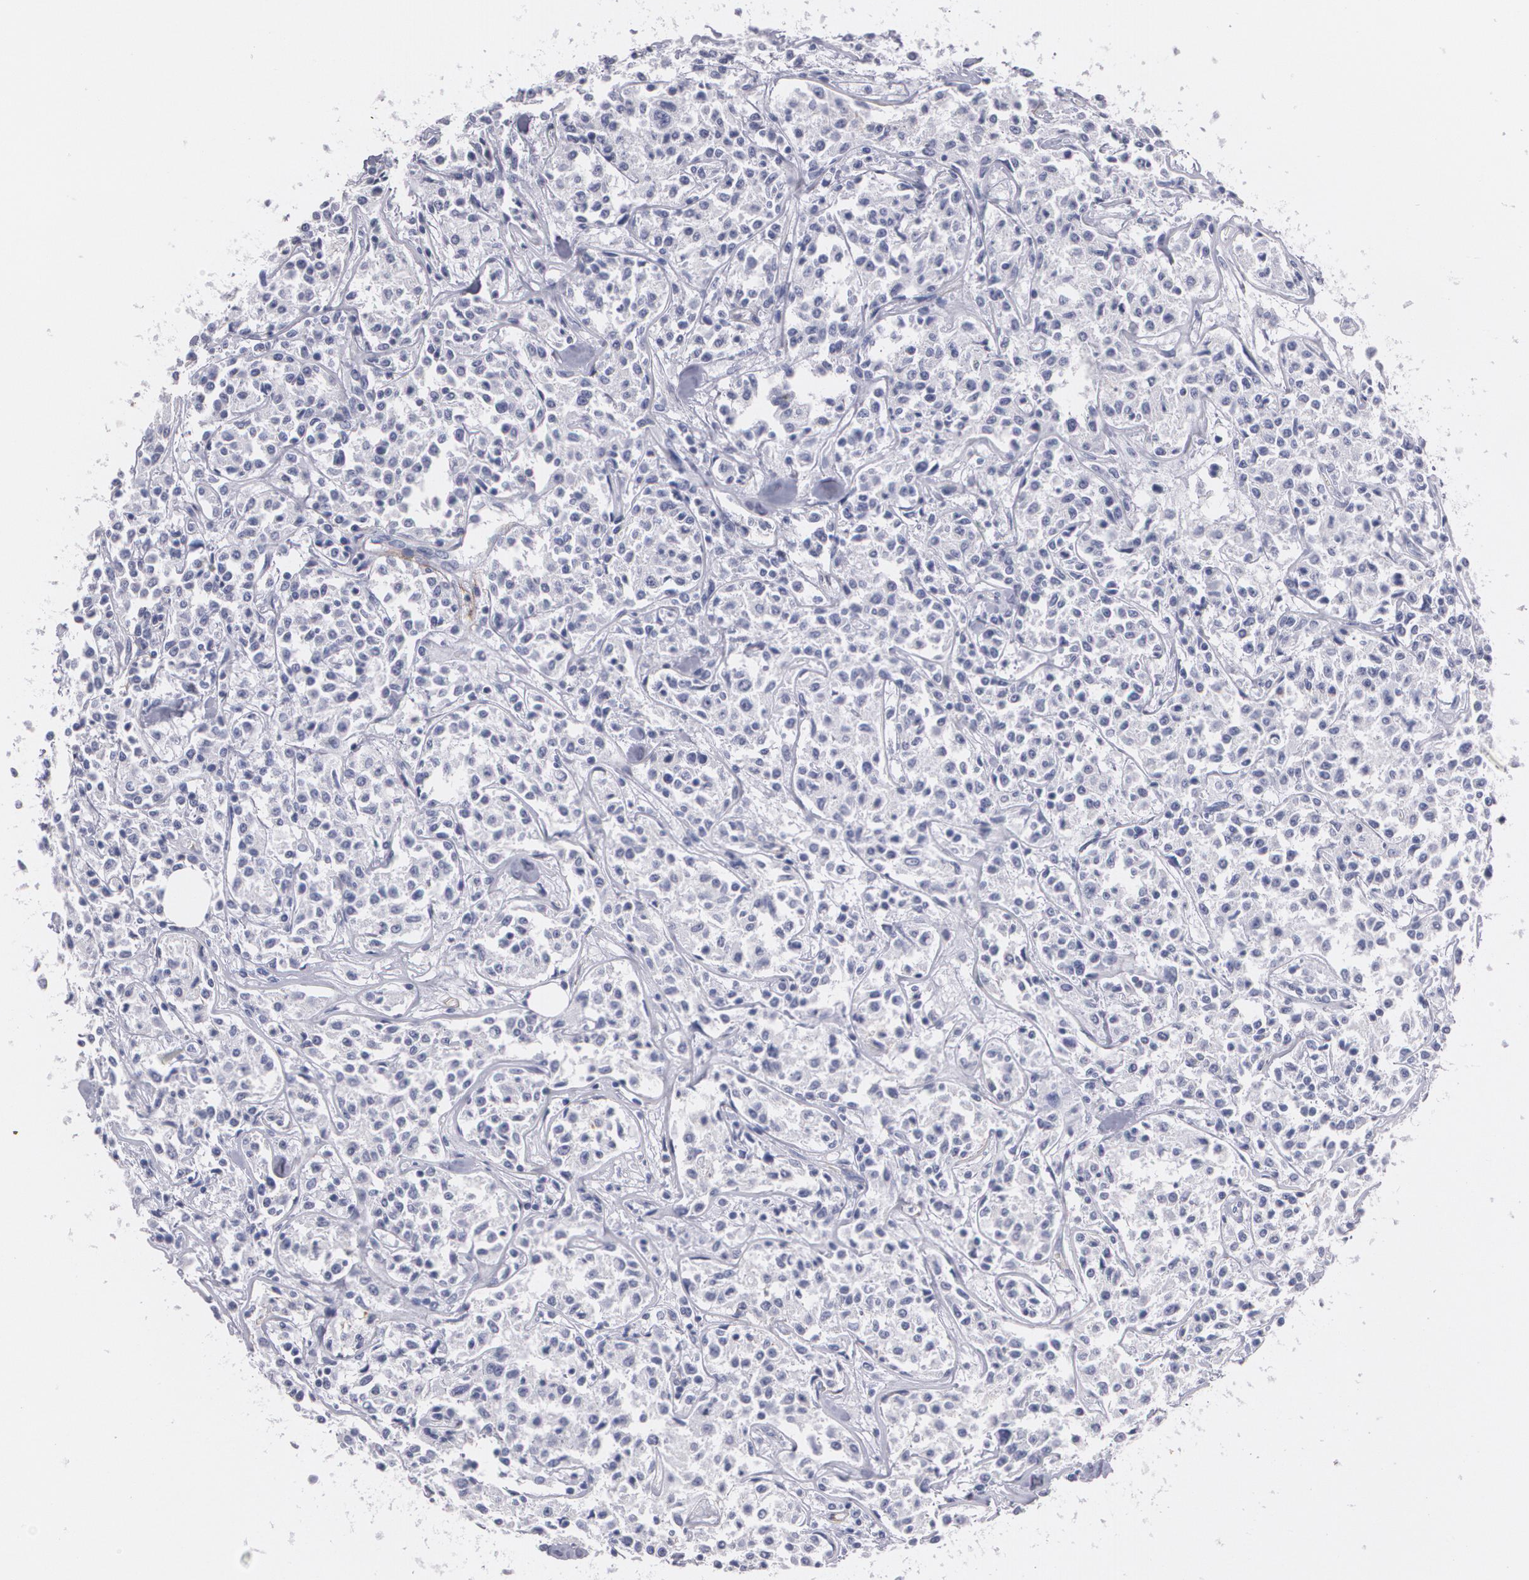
{"staining": {"intensity": "negative", "quantity": "none", "location": "none"}, "tissue": "lymphoma", "cell_type": "Tumor cells", "image_type": "cancer", "snomed": [{"axis": "morphology", "description": "Malignant lymphoma, non-Hodgkin's type, Low grade"}, {"axis": "topography", "description": "Small intestine"}], "caption": "Protein analysis of malignant lymphoma, non-Hodgkin's type (low-grade) exhibits no significant positivity in tumor cells.", "gene": "NGFR", "patient": {"sex": "female", "age": 59}}